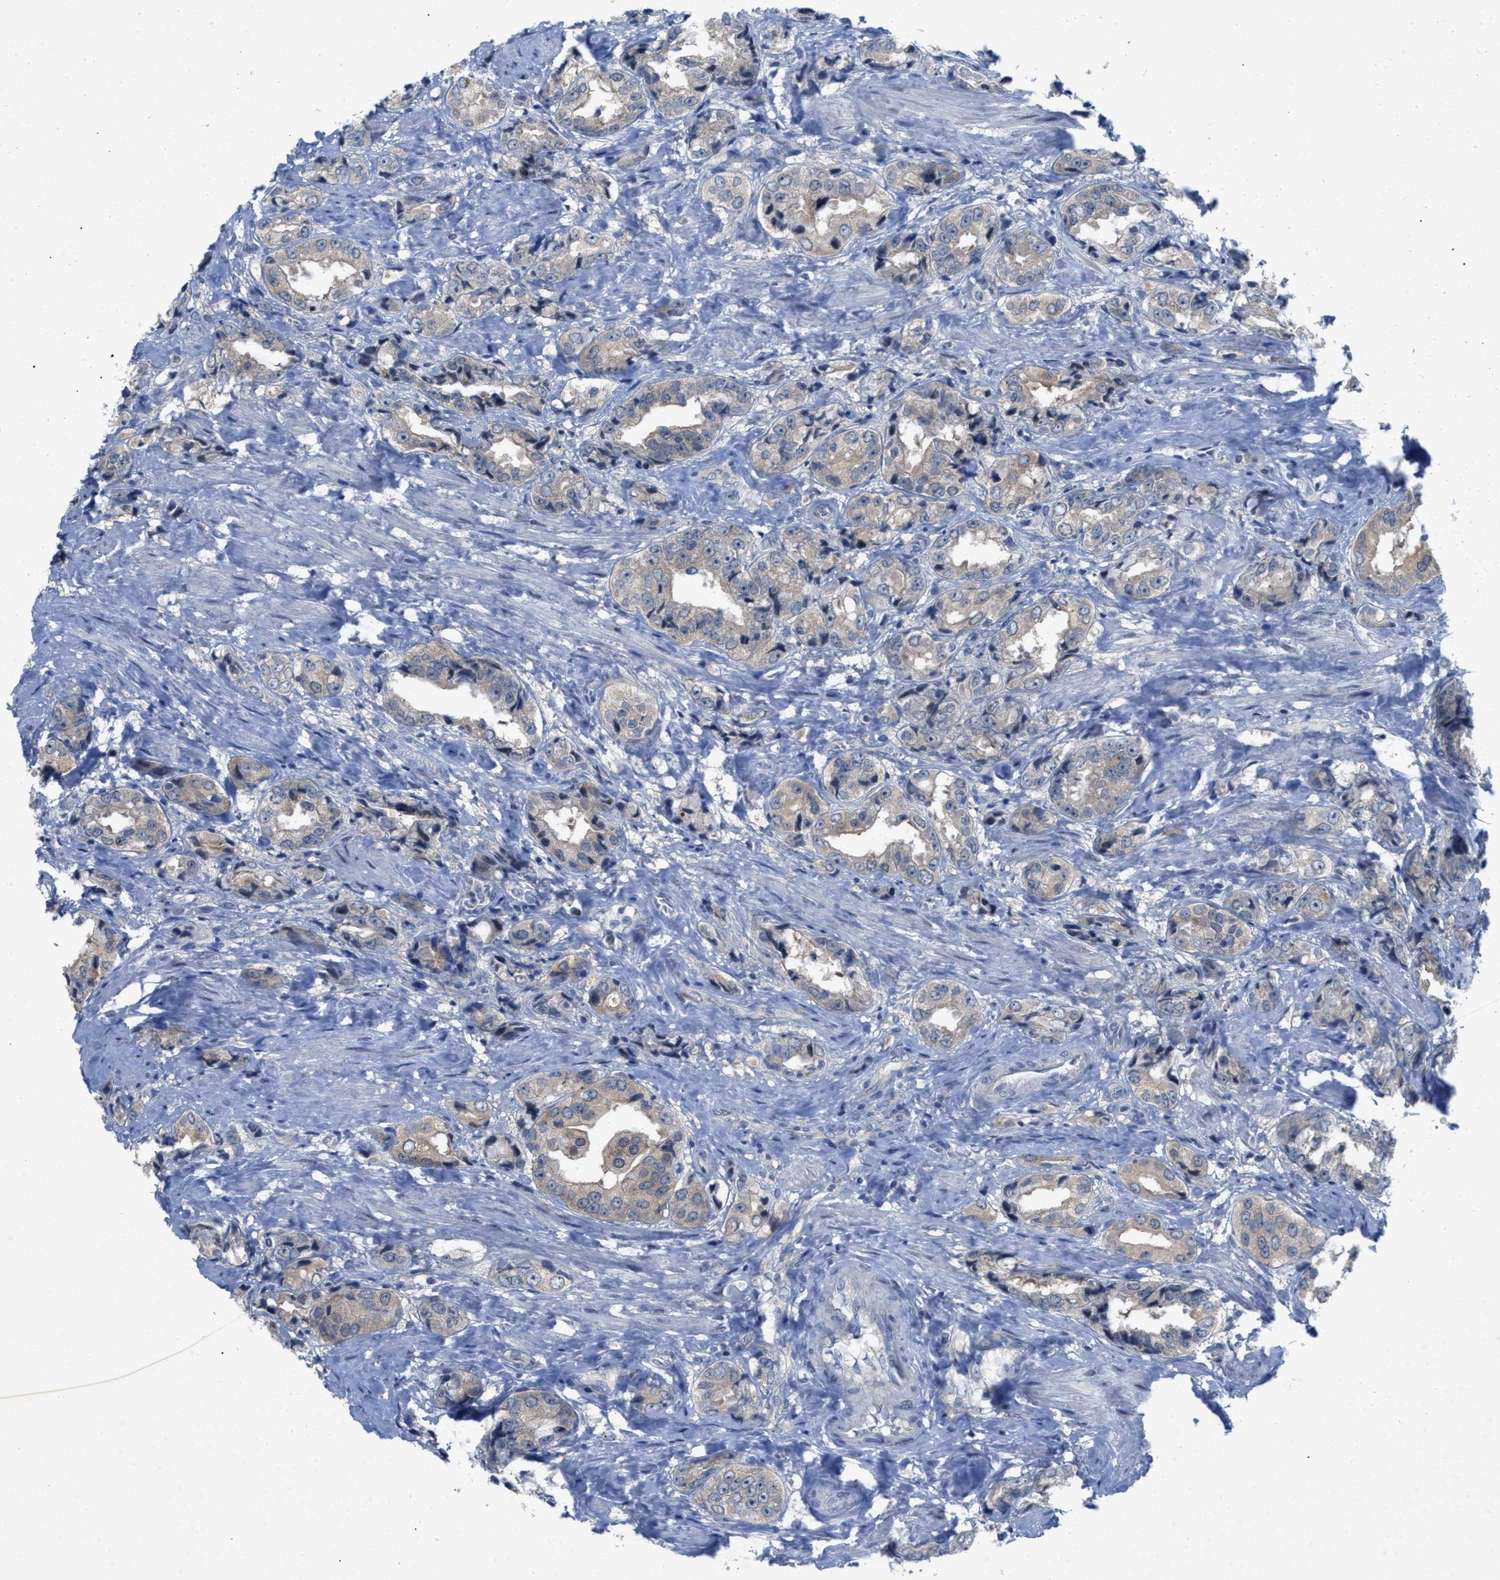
{"staining": {"intensity": "weak", "quantity": "<25%", "location": "cytoplasmic/membranous"}, "tissue": "prostate cancer", "cell_type": "Tumor cells", "image_type": "cancer", "snomed": [{"axis": "morphology", "description": "Adenocarcinoma, High grade"}, {"axis": "topography", "description": "Prostate"}], "caption": "Tumor cells are negative for protein expression in human prostate cancer (adenocarcinoma (high-grade)).", "gene": "WIPI2", "patient": {"sex": "male", "age": 61}}